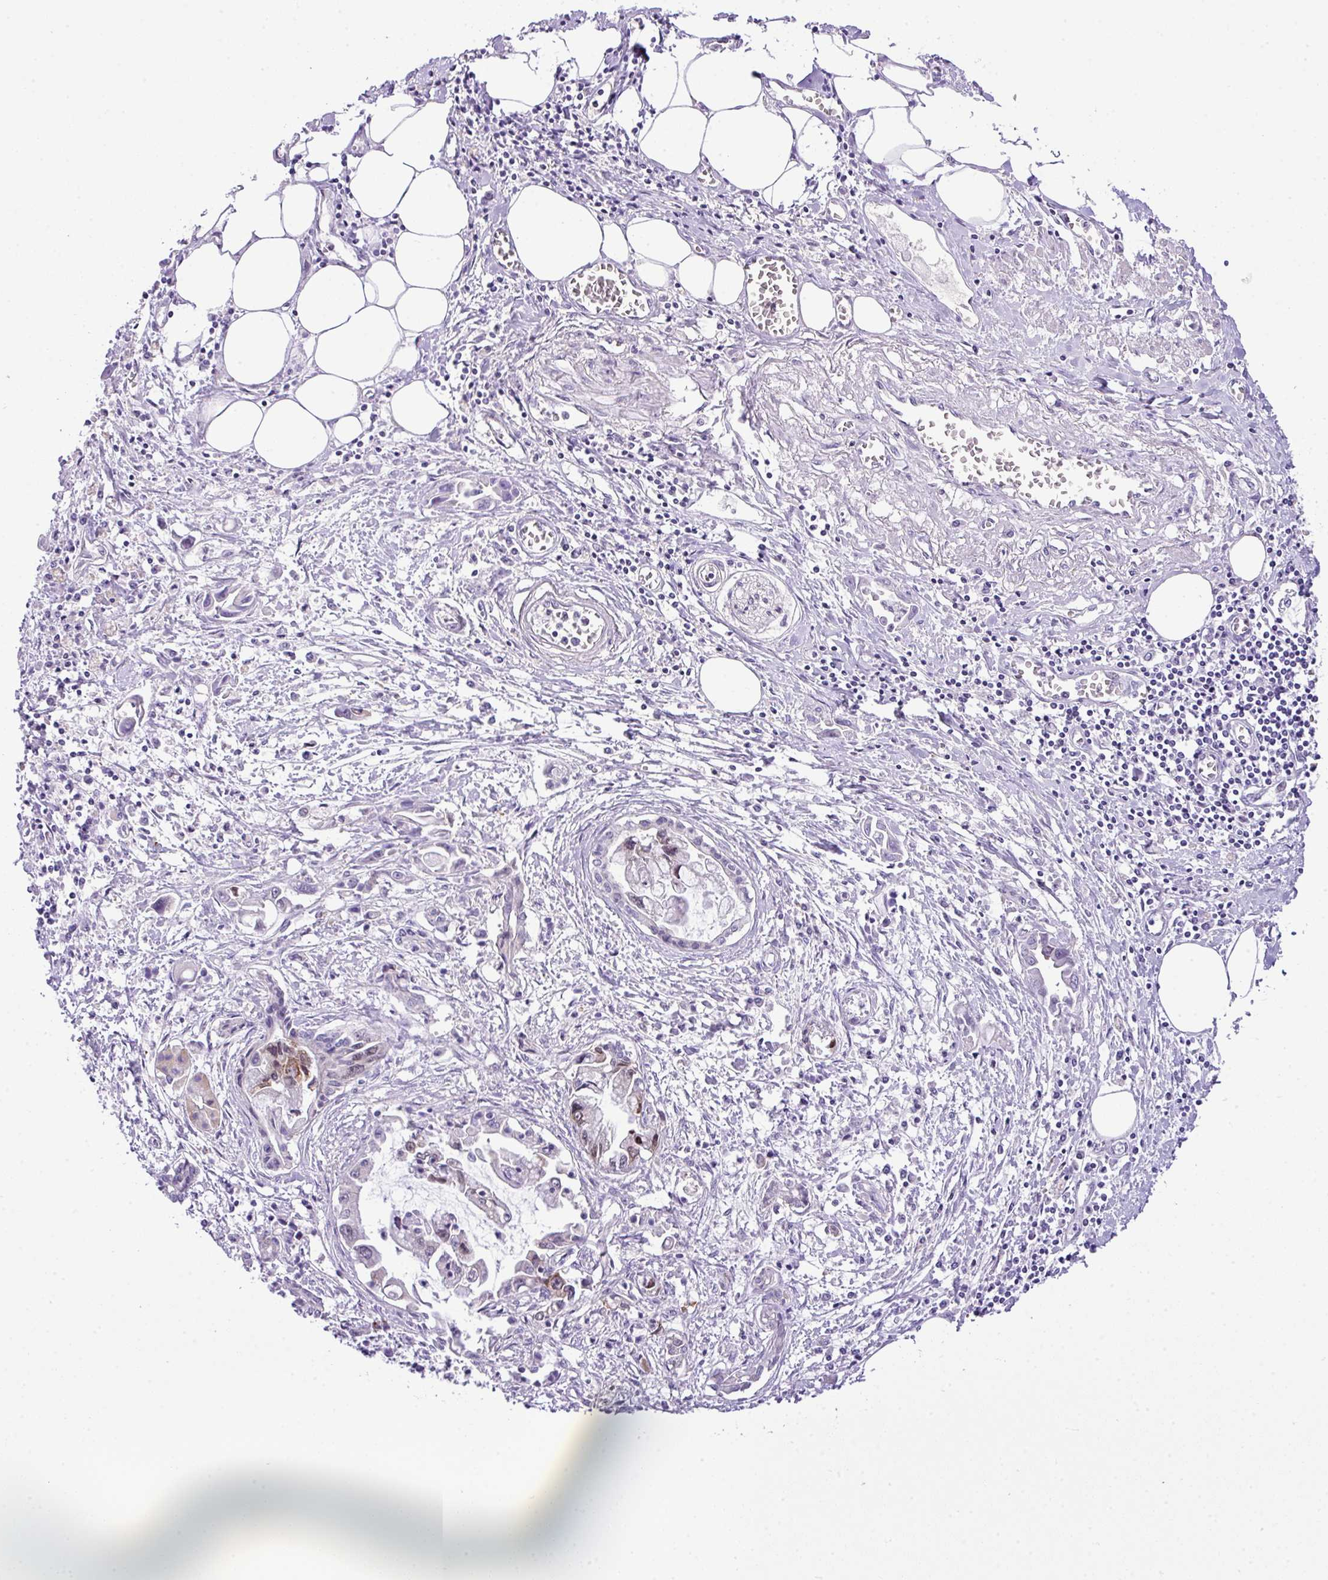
{"staining": {"intensity": "weak", "quantity": "<25%", "location": "nuclear"}, "tissue": "pancreatic cancer", "cell_type": "Tumor cells", "image_type": "cancer", "snomed": [{"axis": "morphology", "description": "Adenocarcinoma, NOS"}, {"axis": "topography", "description": "Pancreas"}], "caption": "Protein analysis of pancreatic adenocarcinoma reveals no significant expression in tumor cells.", "gene": "CCDC137", "patient": {"sex": "male", "age": 84}}